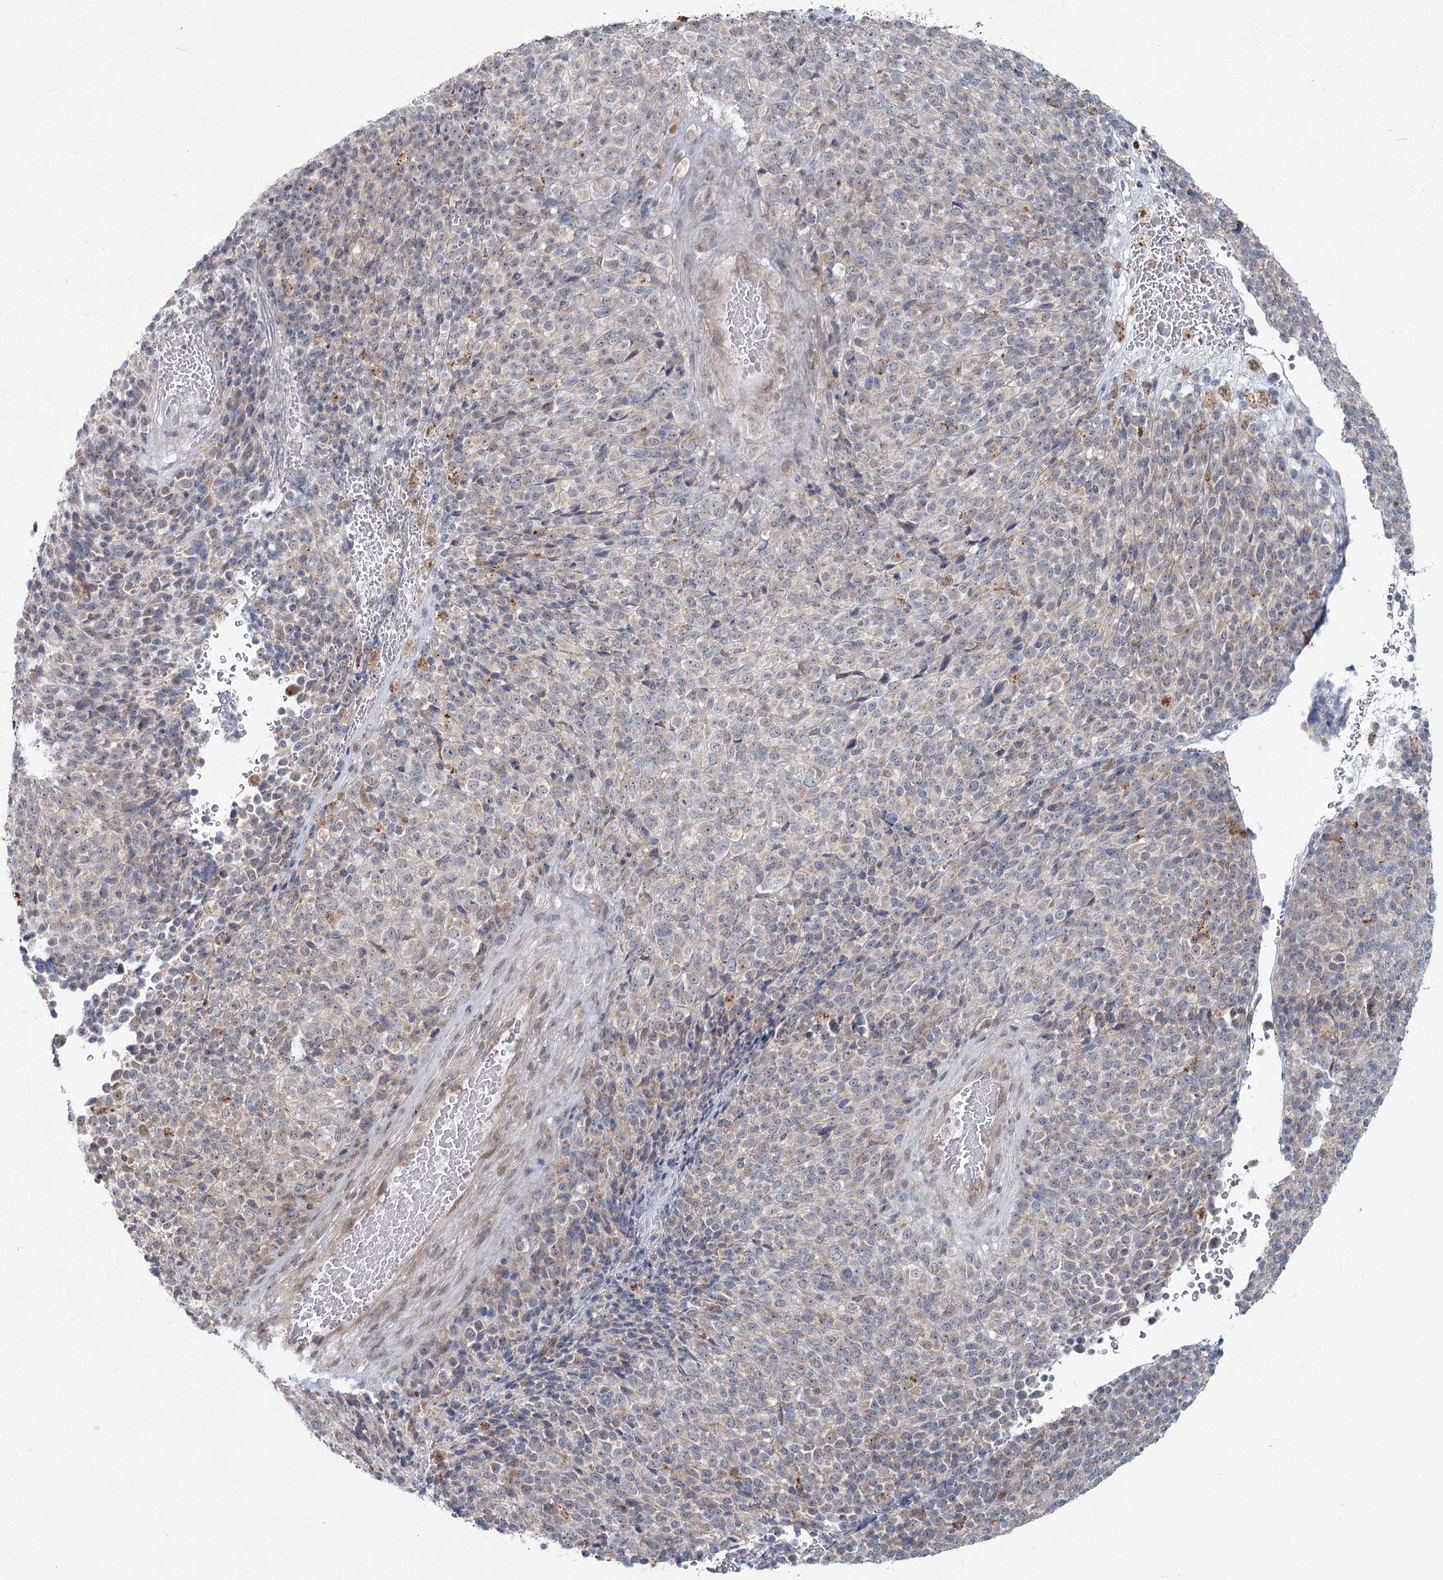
{"staining": {"intensity": "weak", "quantity": "<25%", "location": "cytoplasmic/membranous"}, "tissue": "melanoma", "cell_type": "Tumor cells", "image_type": "cancer", "snomed": [{"axis": "morphology", "description": "Malignant melanoma, Metastatic site"}, {"axis": "topography", "description": "Brain"}], "caption": "Immunohistochemical staining of human melanoma demonstrates no significant positivity in tumor cells. The staining is performed using DAB (3,3'-diaminobenzidine) brown chromogen with nuclei counter-stained in using hematoxylin.", "gene": "THNSL1", "patient": {"sex": "female", "age": 56}}